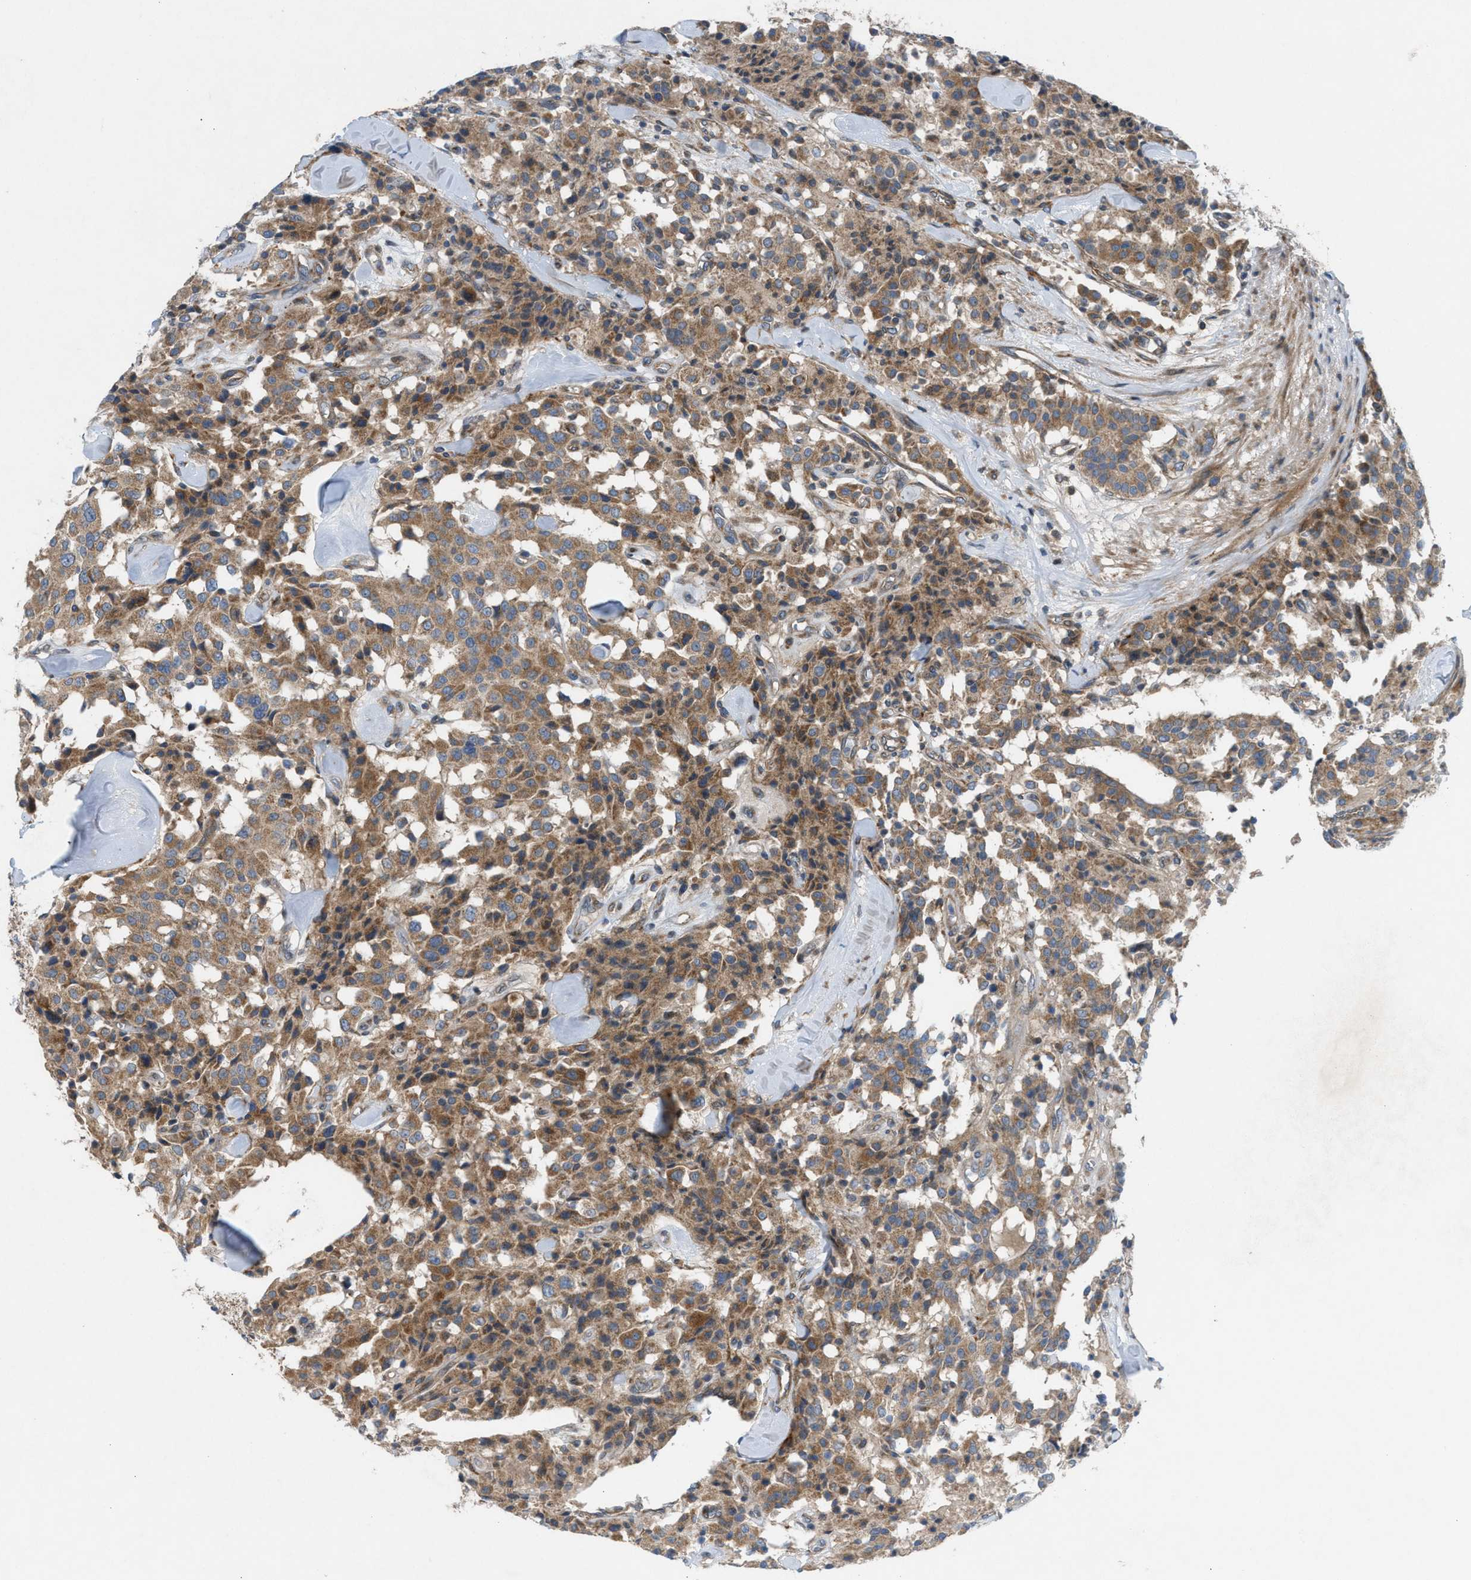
{"staining": {"intensity": "moderate", "quantity": ">75%", "location": "cytoplasmic/membranous"}, "tissue": "carcinoid", "cell_type": "Tumor cells", "image_type": "cancer", "snomed": [{"axis": "morphology", "description": "Carcinoid, malignant, NOS"}, {"axis": "topography", "description": "Lung"}], "caption": "Immunohistochemical staining of carcinoid shows medium levels of moderate cytoplasmic/membranous protein staining in approximately >75% of tumor cells.", "gene": "CYB5D1", "patient": {"sex": "male", "age": 30}}